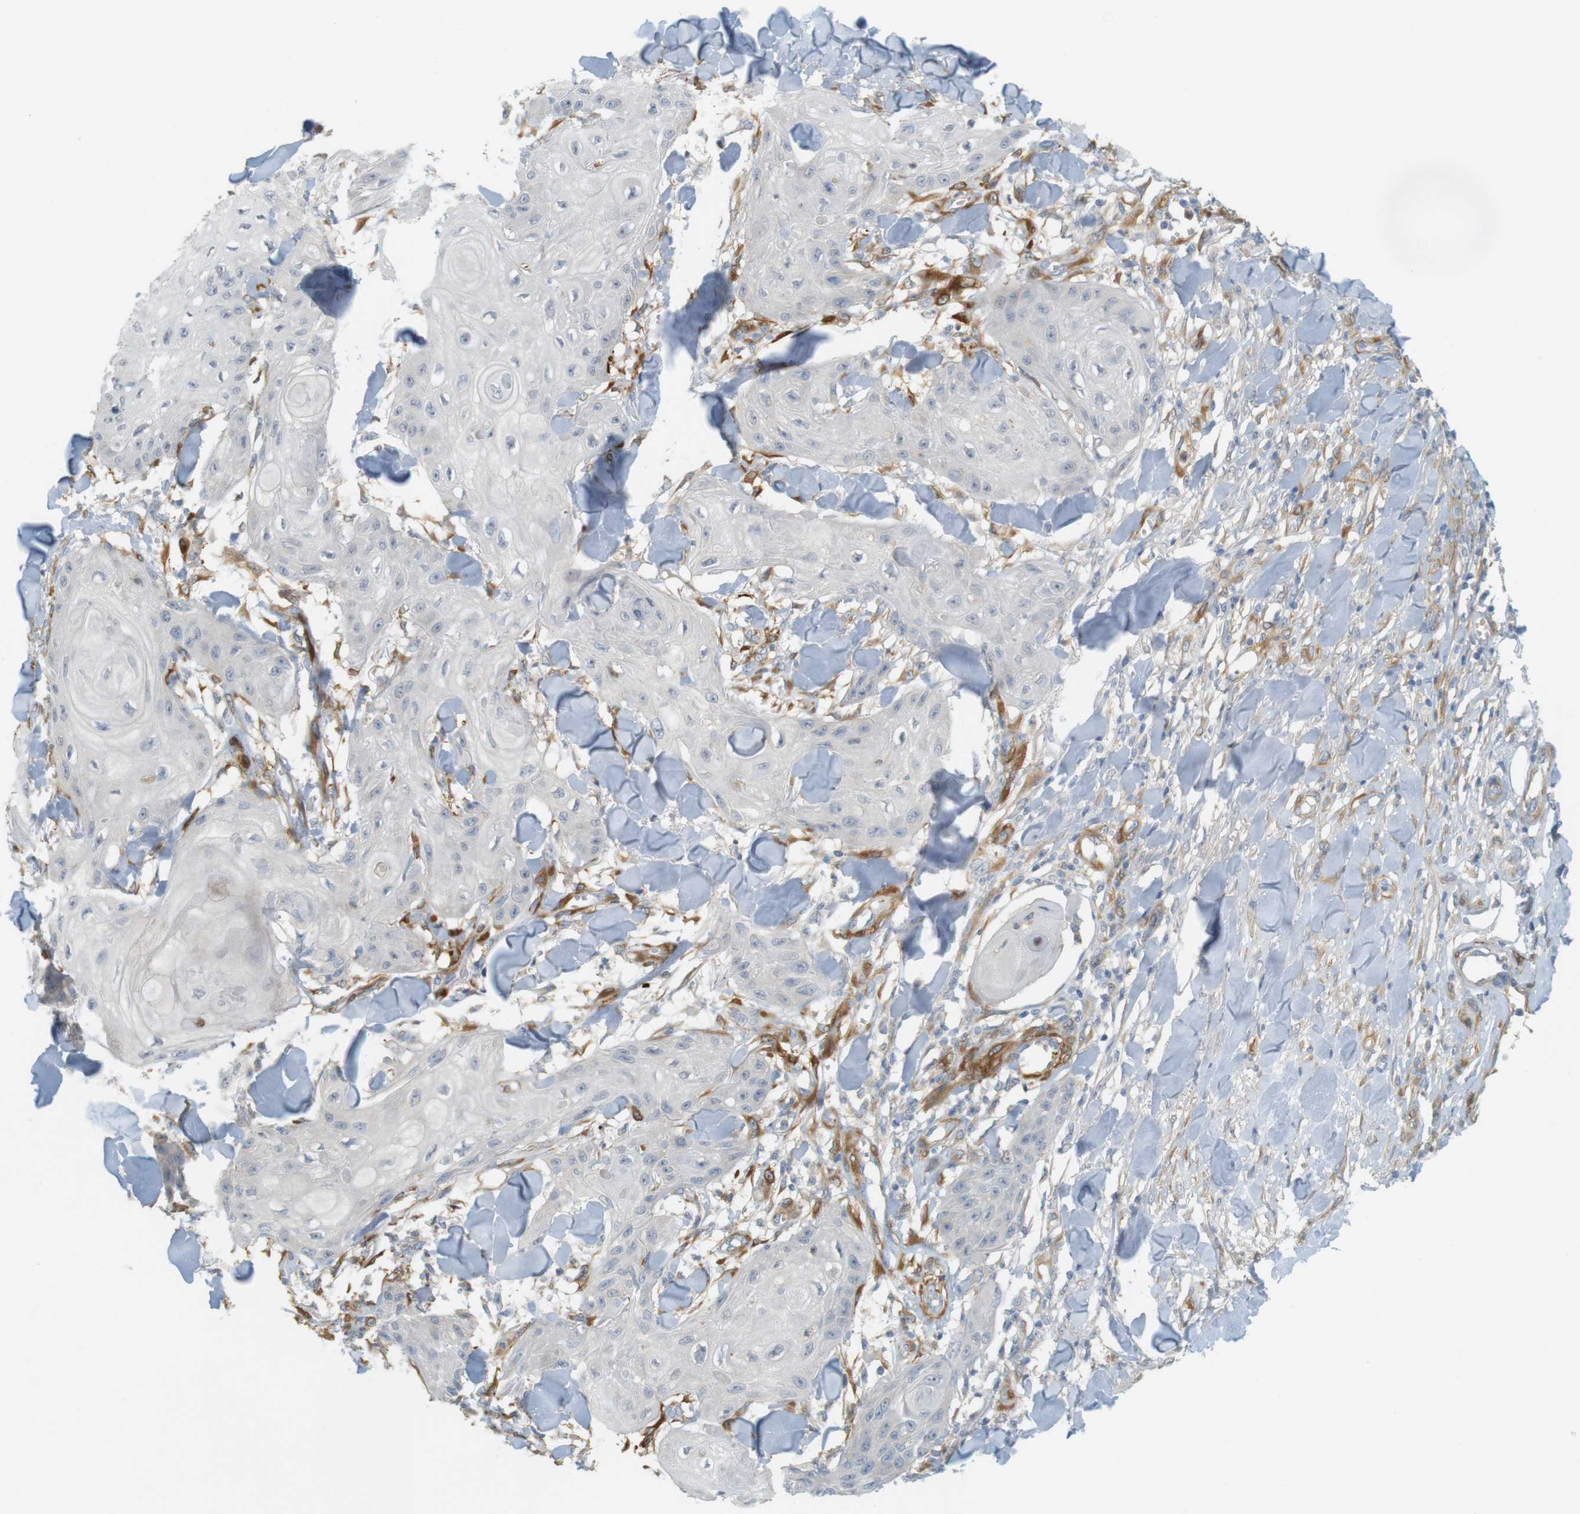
{"staining": {"intensity": "negative", "quantity": "none", "location": "none"}, "tissue": "skin cancer", "cell_type": "Tumor cells", "image_type": "cancer", "snomed": [{"axis": "morphology", "description": "Squamous cell carcinoma, NOS"}, {"axis": "topography", "description": "Skin"}], "caption": "An immunohistochemistry (IHC) micrograph of squamous cell carcinoma (skin) is shown. There is no staining in tumor cells of squamous cell carcinoma (skin).", "gene": "PDE3A", "patient": {"sex": "male", "age": 74}}